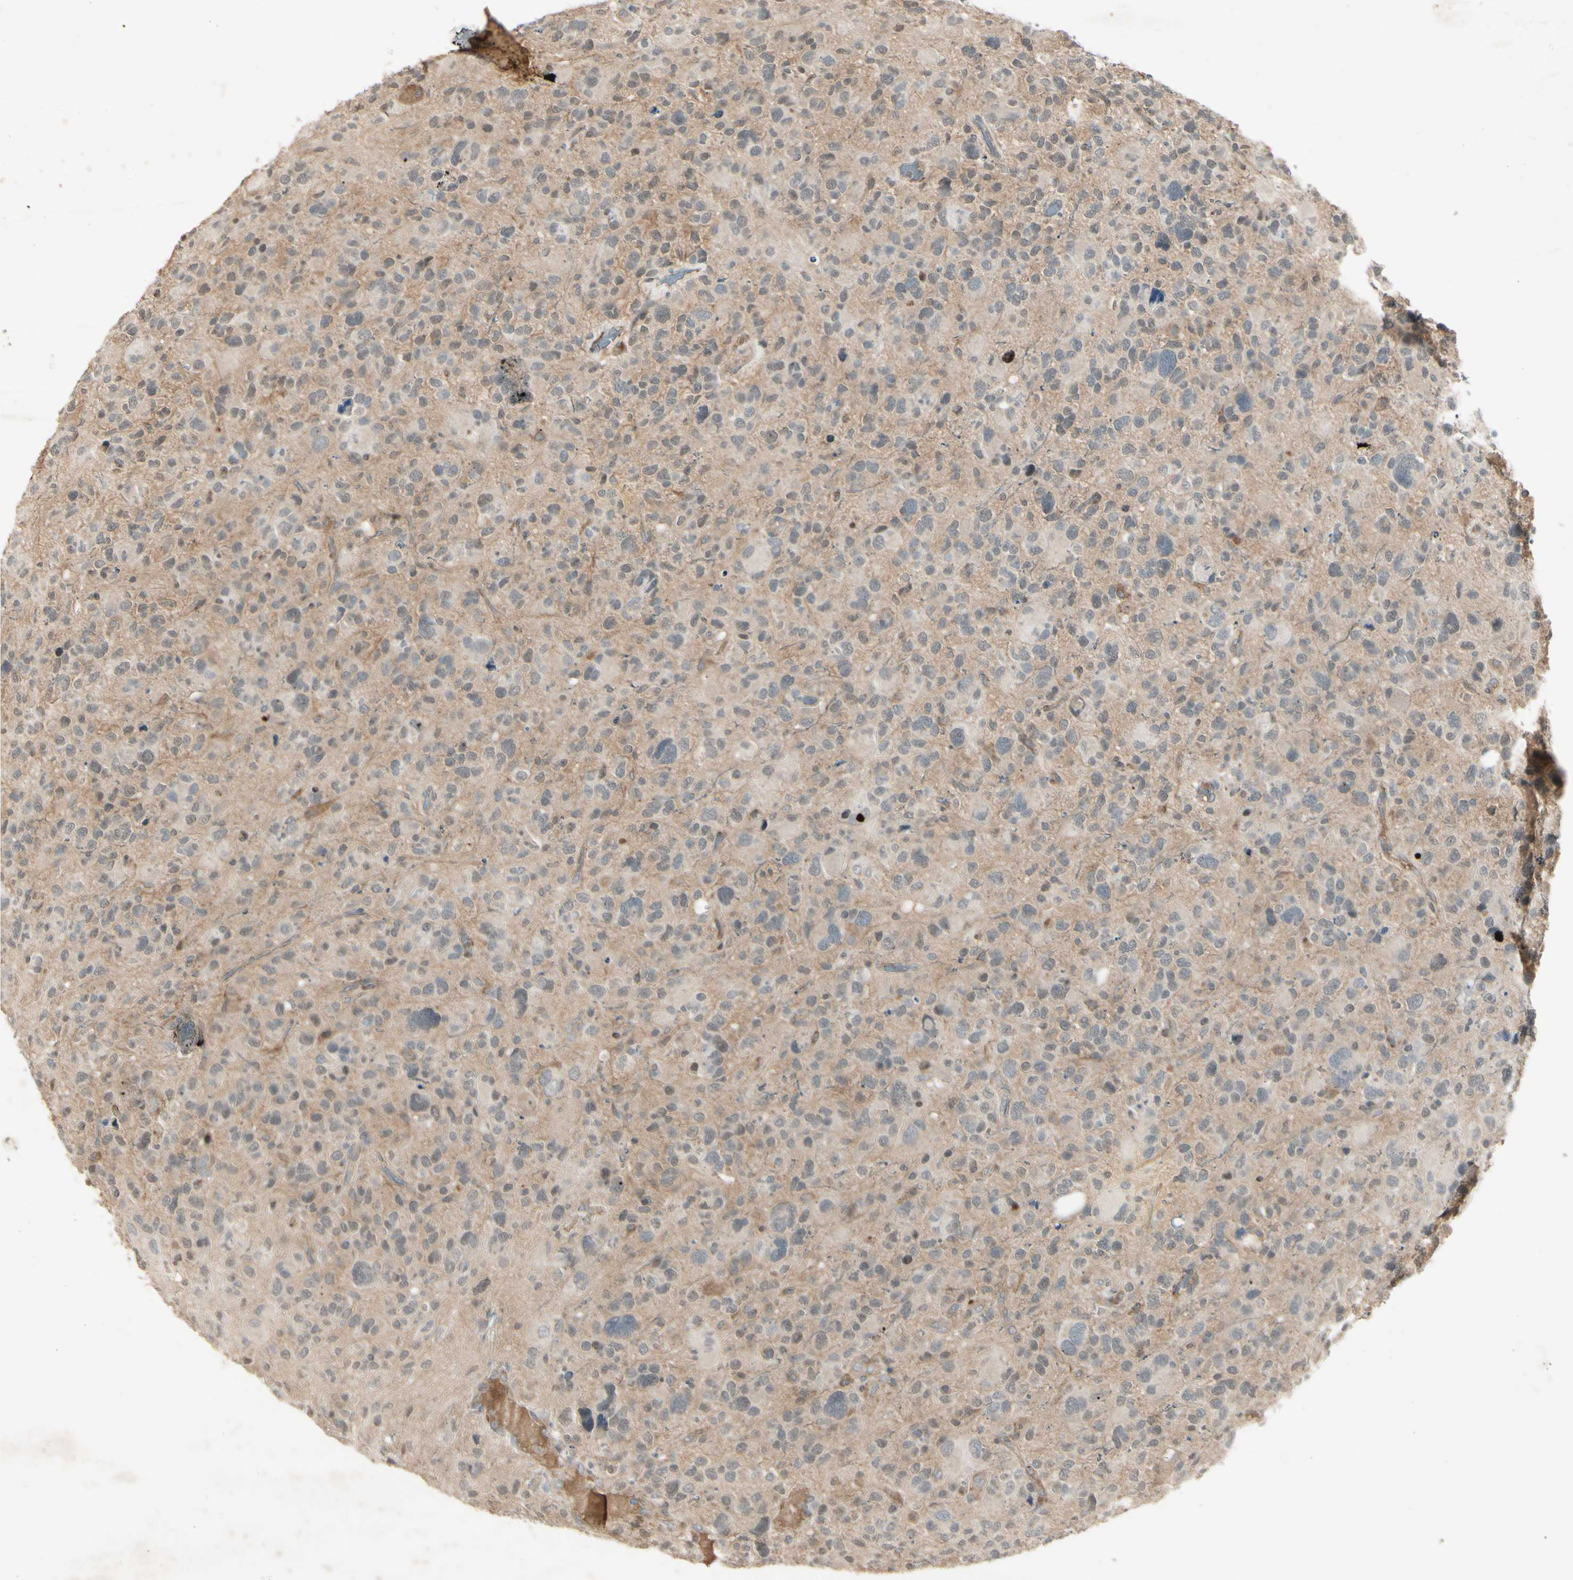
{"staining": {"intensity": "strong", "quantity": "25%-75%", "location": "nuclear"}, "tissue": "glioma", "cell_type": "Tumor cells", "image_type": "cancer", "snomed": [{"axis": "morphology", "description": "Glioma, malignant, High grade"}, {"axis": "topography", "description": "Brain"}], "caption": "Brown immunohistochemical staining in glioma demonstrates strong nuclear positivity in approximately 25%-75% of tumor cells.", "gene": "FHDC1", "patient": {"sex": "male", "age": 48}}